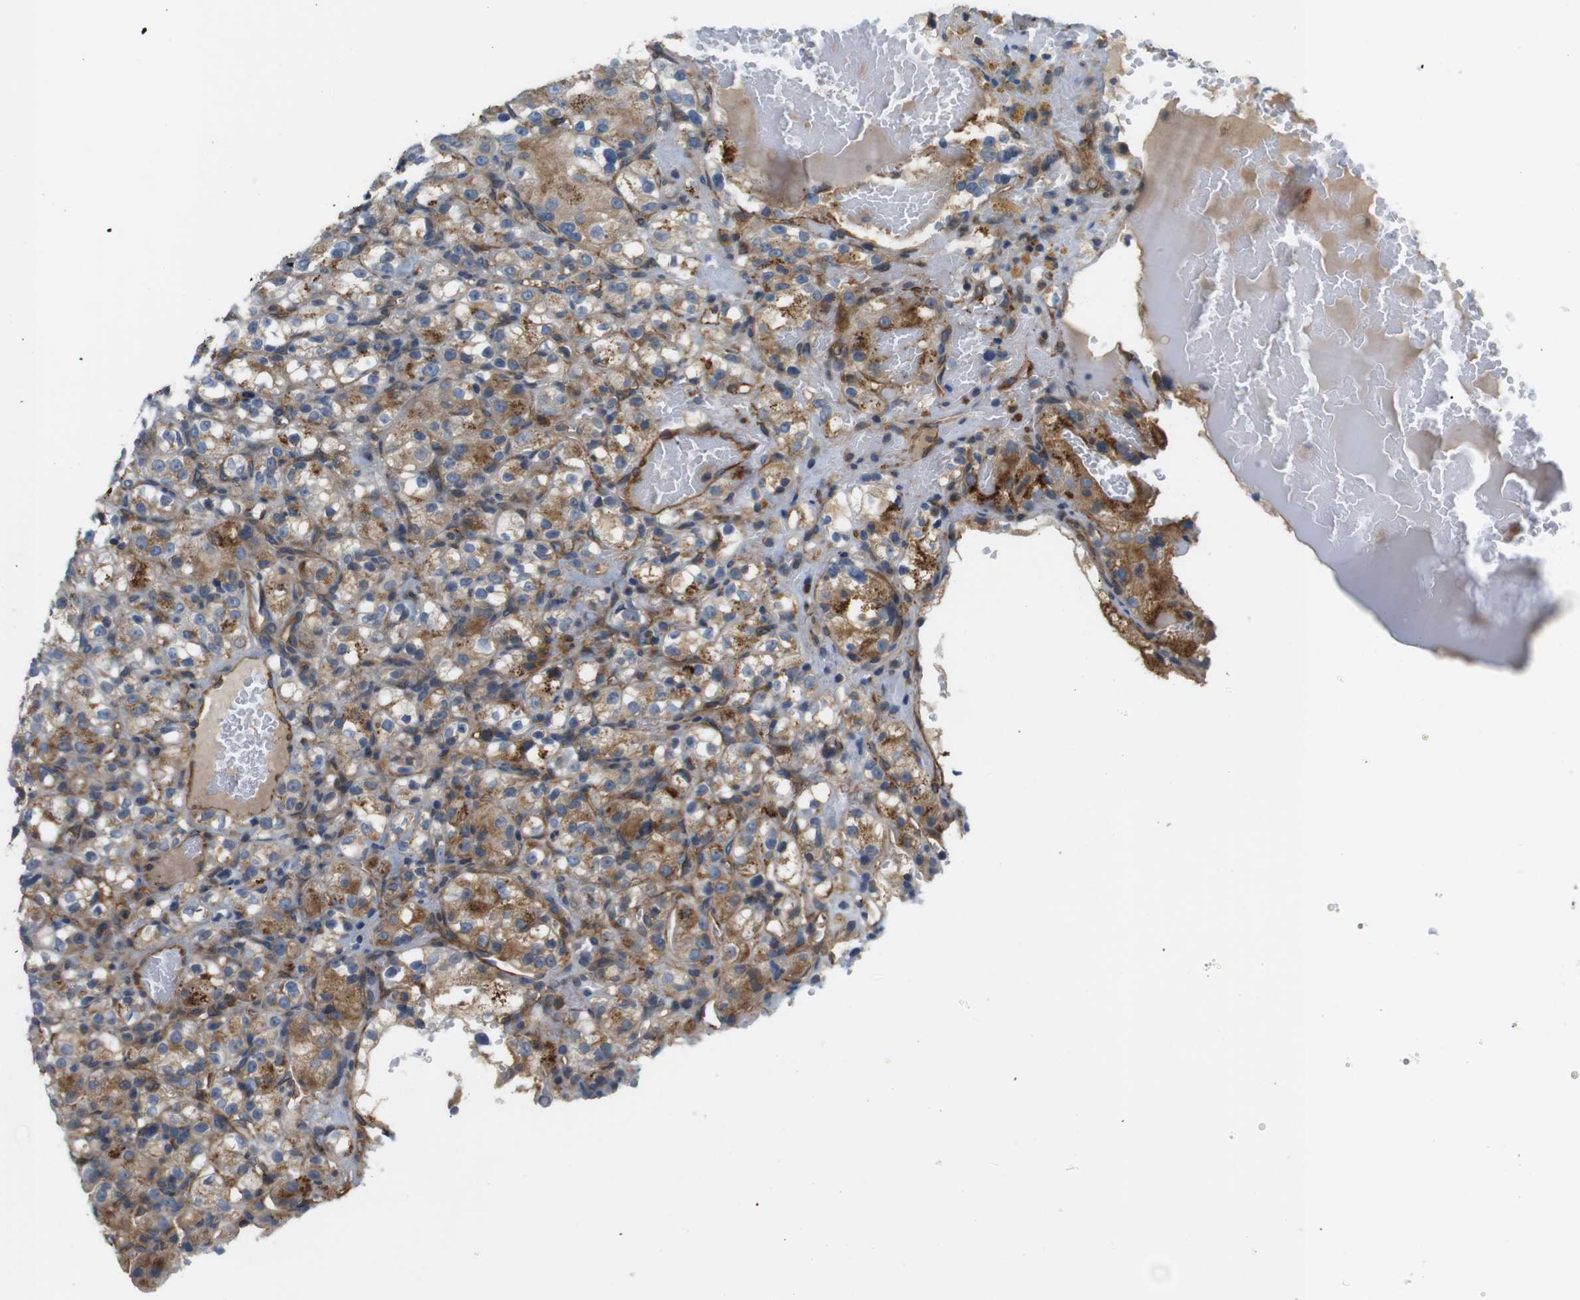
{"staining": {"intensity": "moderate", "quantity": ">75%", "location": "cytoplasmic/membranous"}, "tissue": "renal cancer", "cell_type": "Tumor cells", "image_type": "cancer", "snomed": [{"axis": "morphology", "description": "Normal tissue, NOS"}, {"axis": "morphology", "description": "Adenocarcinoma, NOS"}, {"axis": "topography", "description": "Kidney"}], "caption": "Renal cancer (adenocarcinoma) stained for a protein exhibits moderate cytoplasmic/membranous positivity in tumor cells.", "gene": "BVES", "patient": {"sex": "male", "age": 61}}